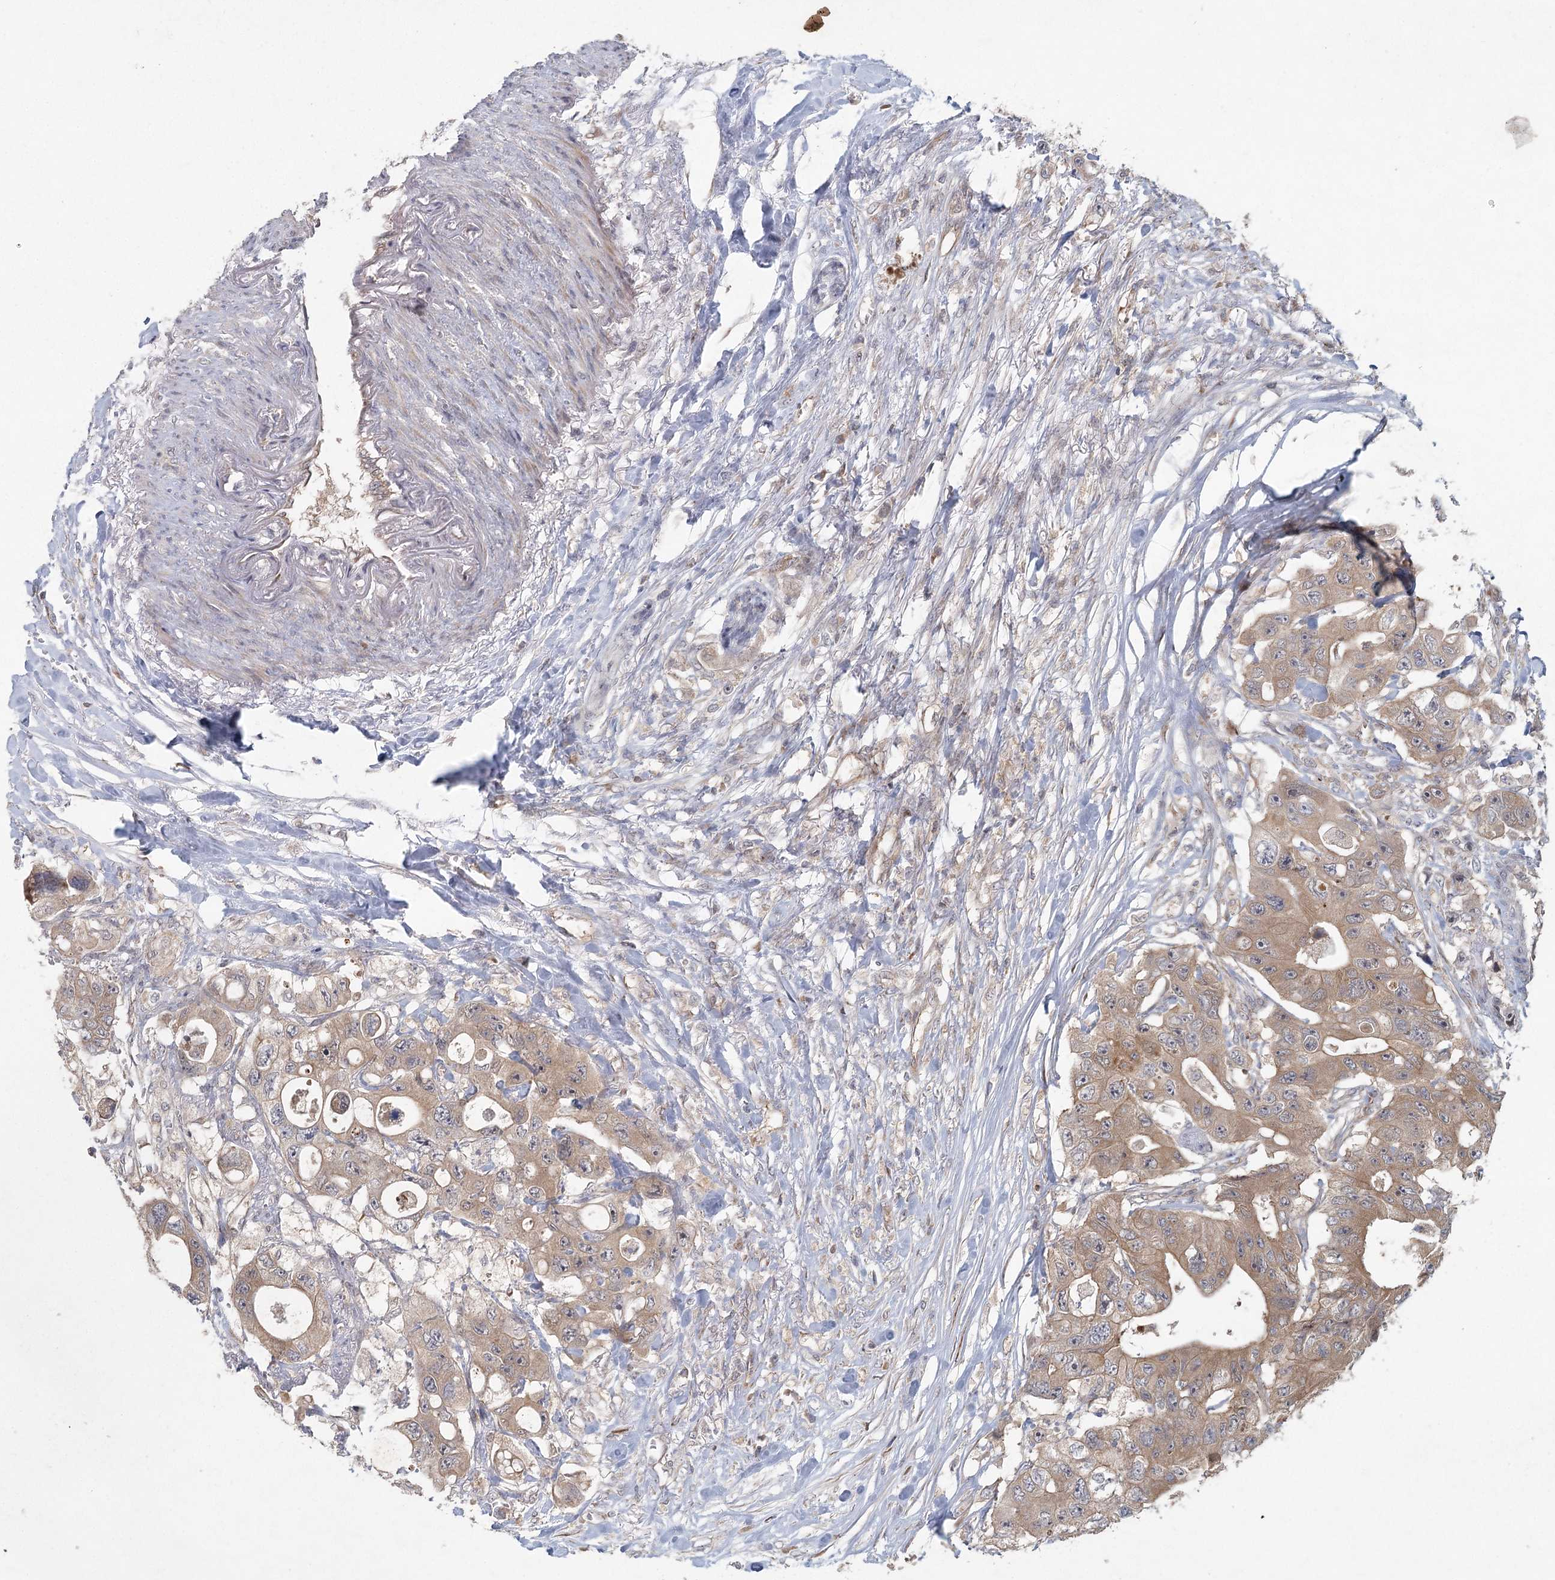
{"staining": {"intensity": "moderate", "quantity": ">75%", "location": "cytoplasmic/membranous"}, "tissue": "colorectal cancer", "cell_type": "Tumor cells", "image_type": "cancer", "snomed": [{"axis": "morphology", "description": "Adenocarcinoma, NOS"}, {"axis": "topography", "description": "Colon"}], "caption": "Protein expression by immunohistochemistry (IHC) demonstrates moderate cytoplasmic/membranous expression in approximately >75% of tumor cells in colorectal adenocarcinoma. (DAB (3,3'-diaminobenzidine) IHC with brightfield microscopy, high magnification).", "gene": "LRRC14B", "patient": {"sex": "female", "age": 46}}